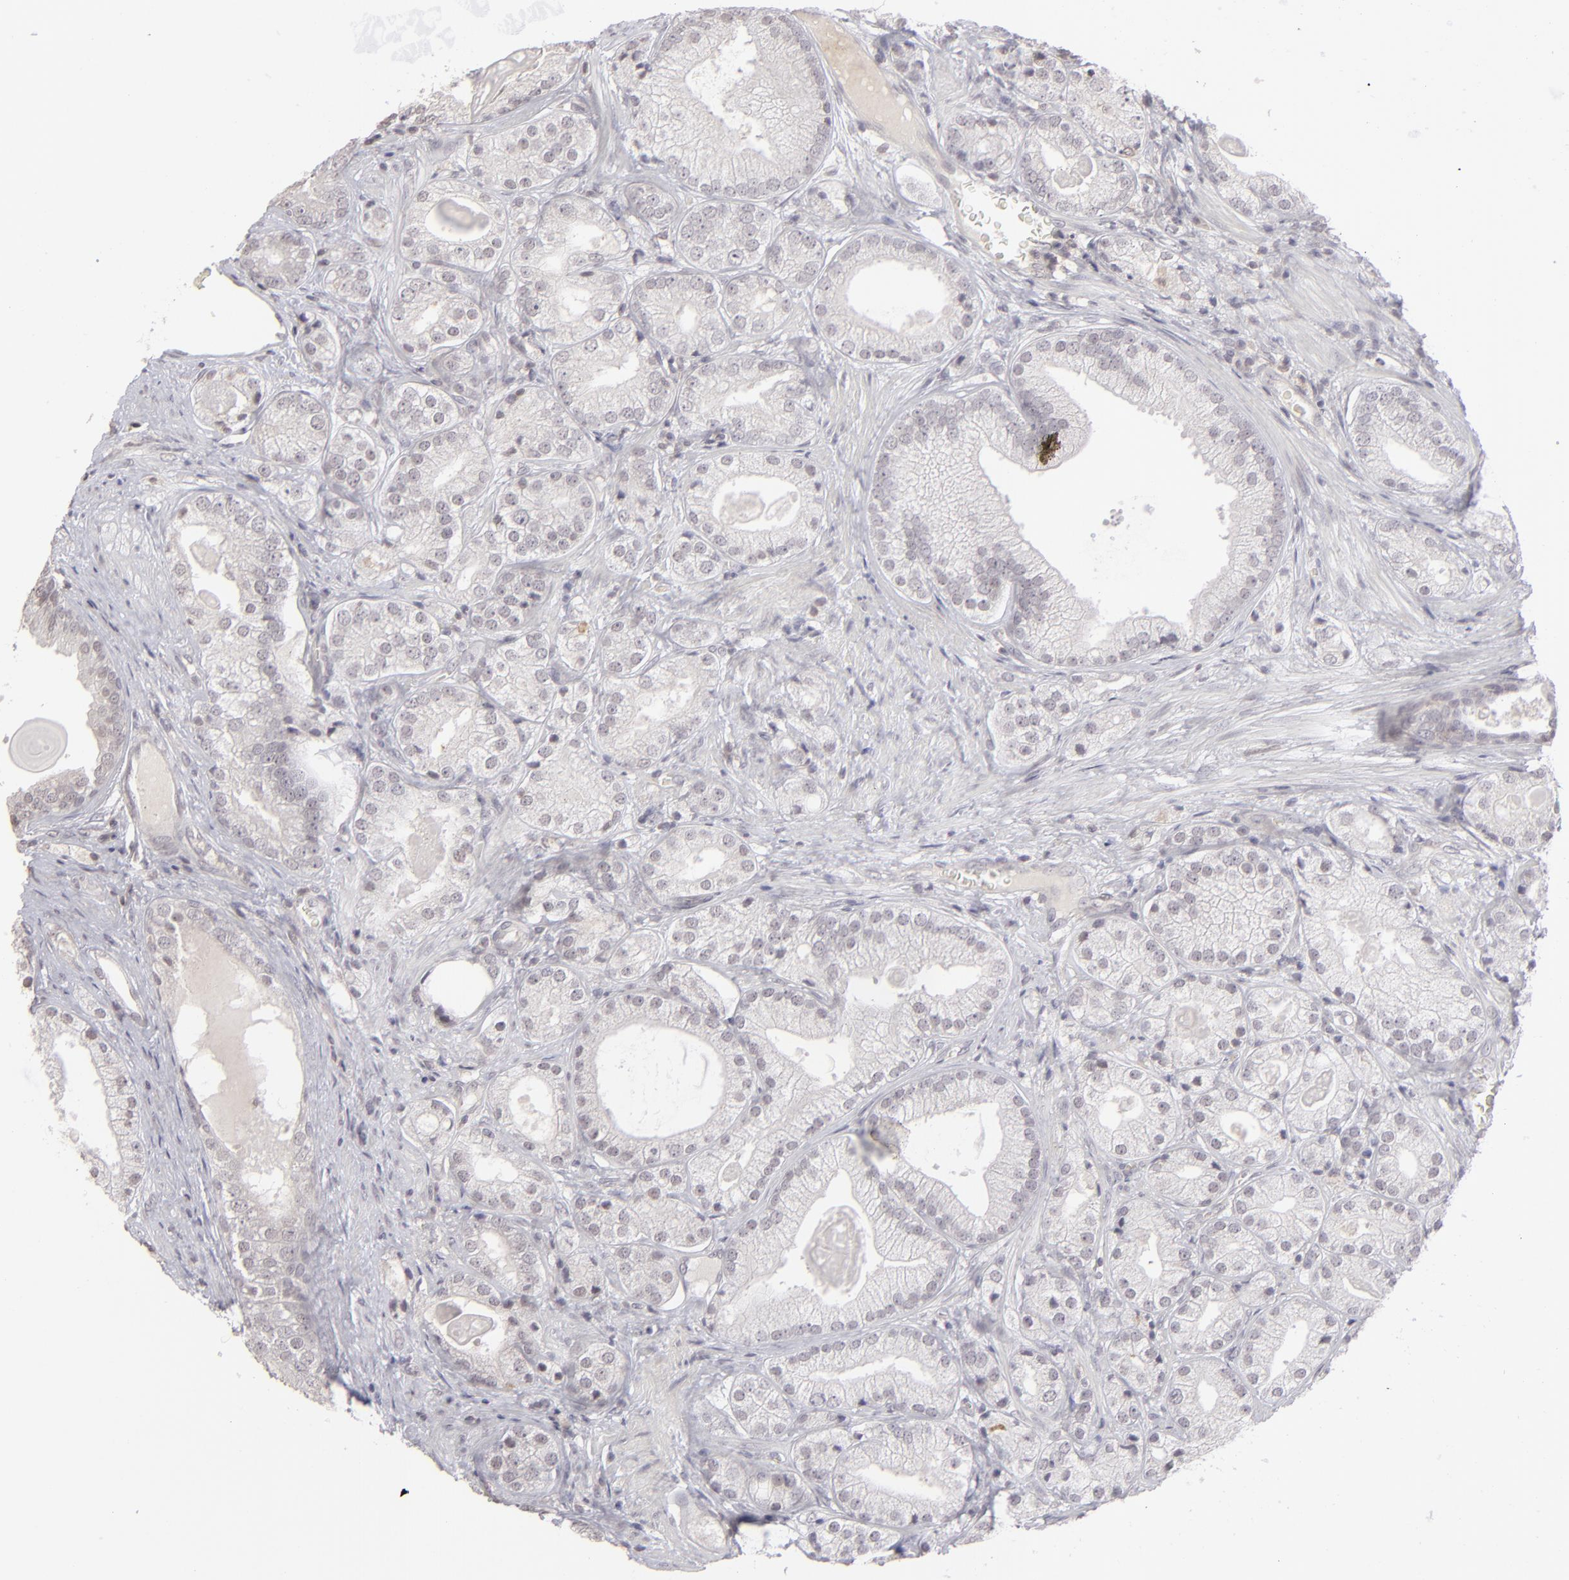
{"staining": {"intensity": "negative", "quantity": "none", "location": "none"}, "tissue": "prostate cancer", "cell_type": "Tumor cells", "image_type": "cancer", "snomed": [{"axis": "morphology", "description": "Adenocarcinoma, Low grade"}, {"axis": "topography", "description": "Prostate"}], "caption": "Immunohistochemical staining of low-grade adenocarcinoma (prostate) shows no significant expression in tumor cells.", "gene": "CLDN2", "patient": {"sex": "male", "age": 69}}